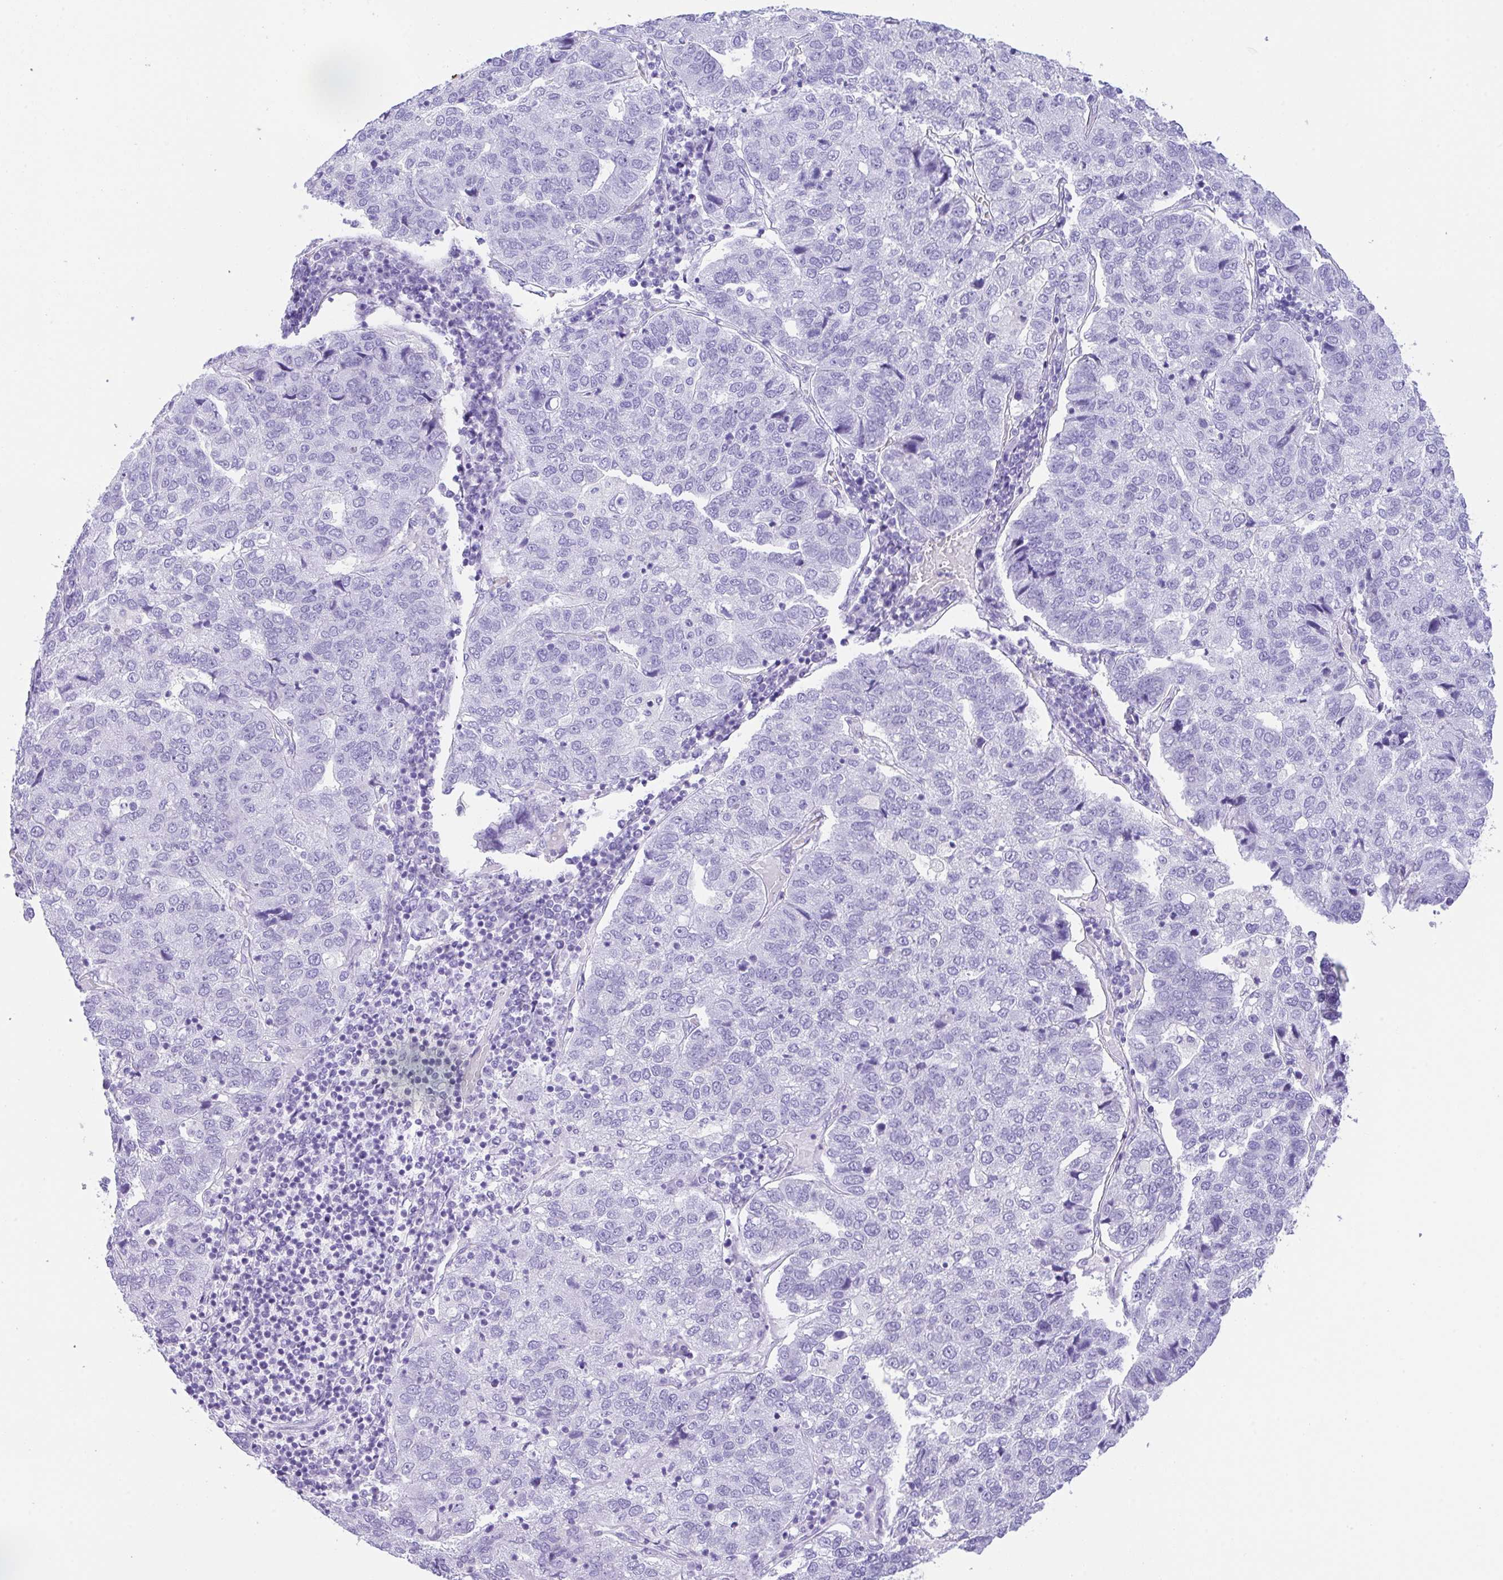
{"staining": {"intensity": "negative", "quantity": "none", "location": "none"}, "tissue": "pancreatic cancer", "cell_type": "Tumor cells", "image_type": "cancer", "snomed": [{"axis": "morphology", "description": "Adenocarcinoma, NOS"}, {"axis": "topography", "description": "Pancreas"}], "caption": "DAB immunohistochemical staining of adenocarcinoma (pancreatic) displays no significant positivity in tumor cells.", "gene": "CPA1", "patient": {"sex": "female", "age": 61}}